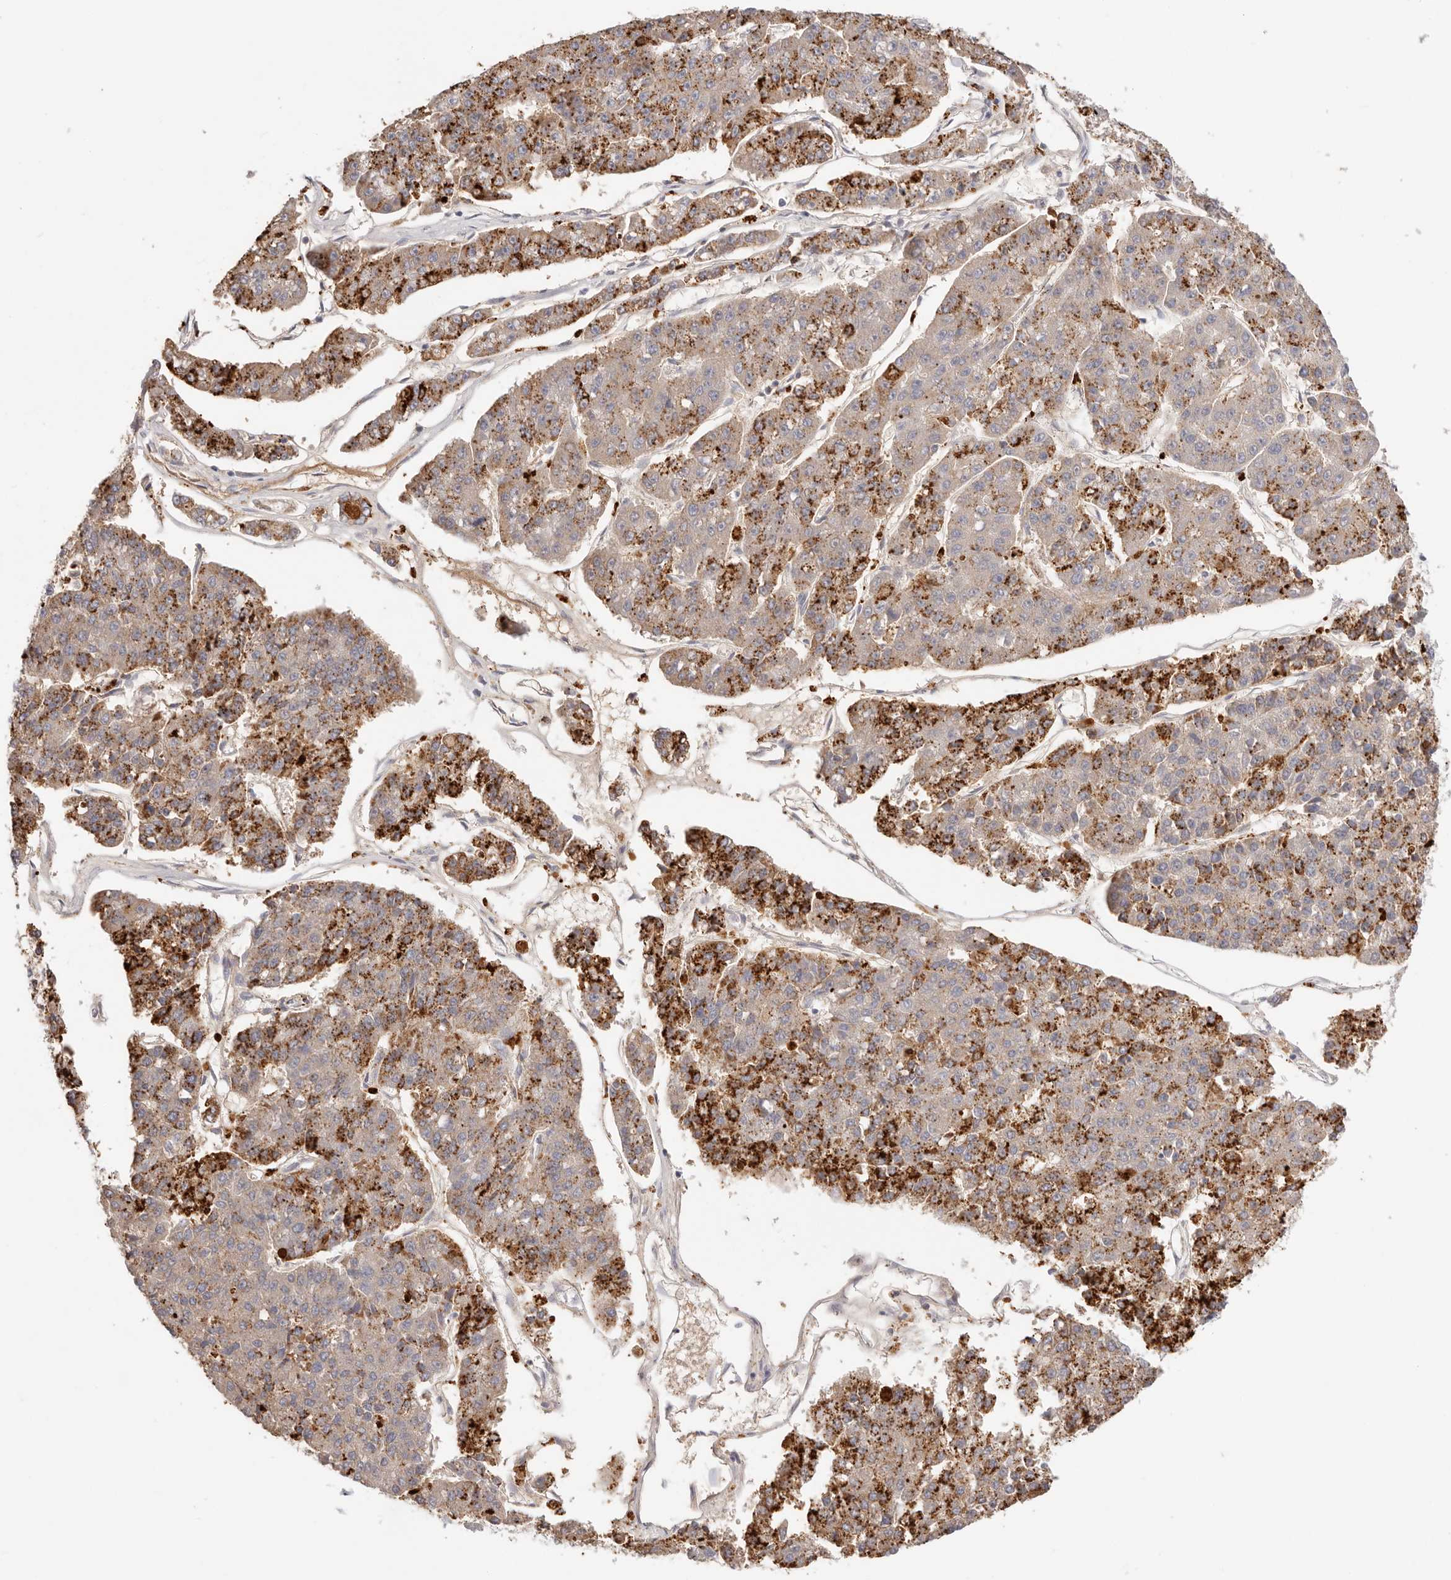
{"staining": {"intensity": "moderate", "quantity": ">75%", "location": "cytoplasmic/membranous"}, "tissue": "pancreatic cancer", "cell_type": "Tumor cells", "image_type": "cancer", "snomed": [{"axis": "morphology", "description": "Adenocarcinoma, NOS"}, {"axis": "topography", "description": "Pancreas"}], "caption": "A photomicrograph of human pancreatic cancer (adenocarcinoma) stained for a protein exhibits moderate cytoplasmic/membranous brown staining in tumor cells. (DAB (3,3'-diaminobenzidine) = brown stain, brightfield microscopy at high magnification).", "gene": "STKLD1", "patient": {"sex": "male", "age": 50}}